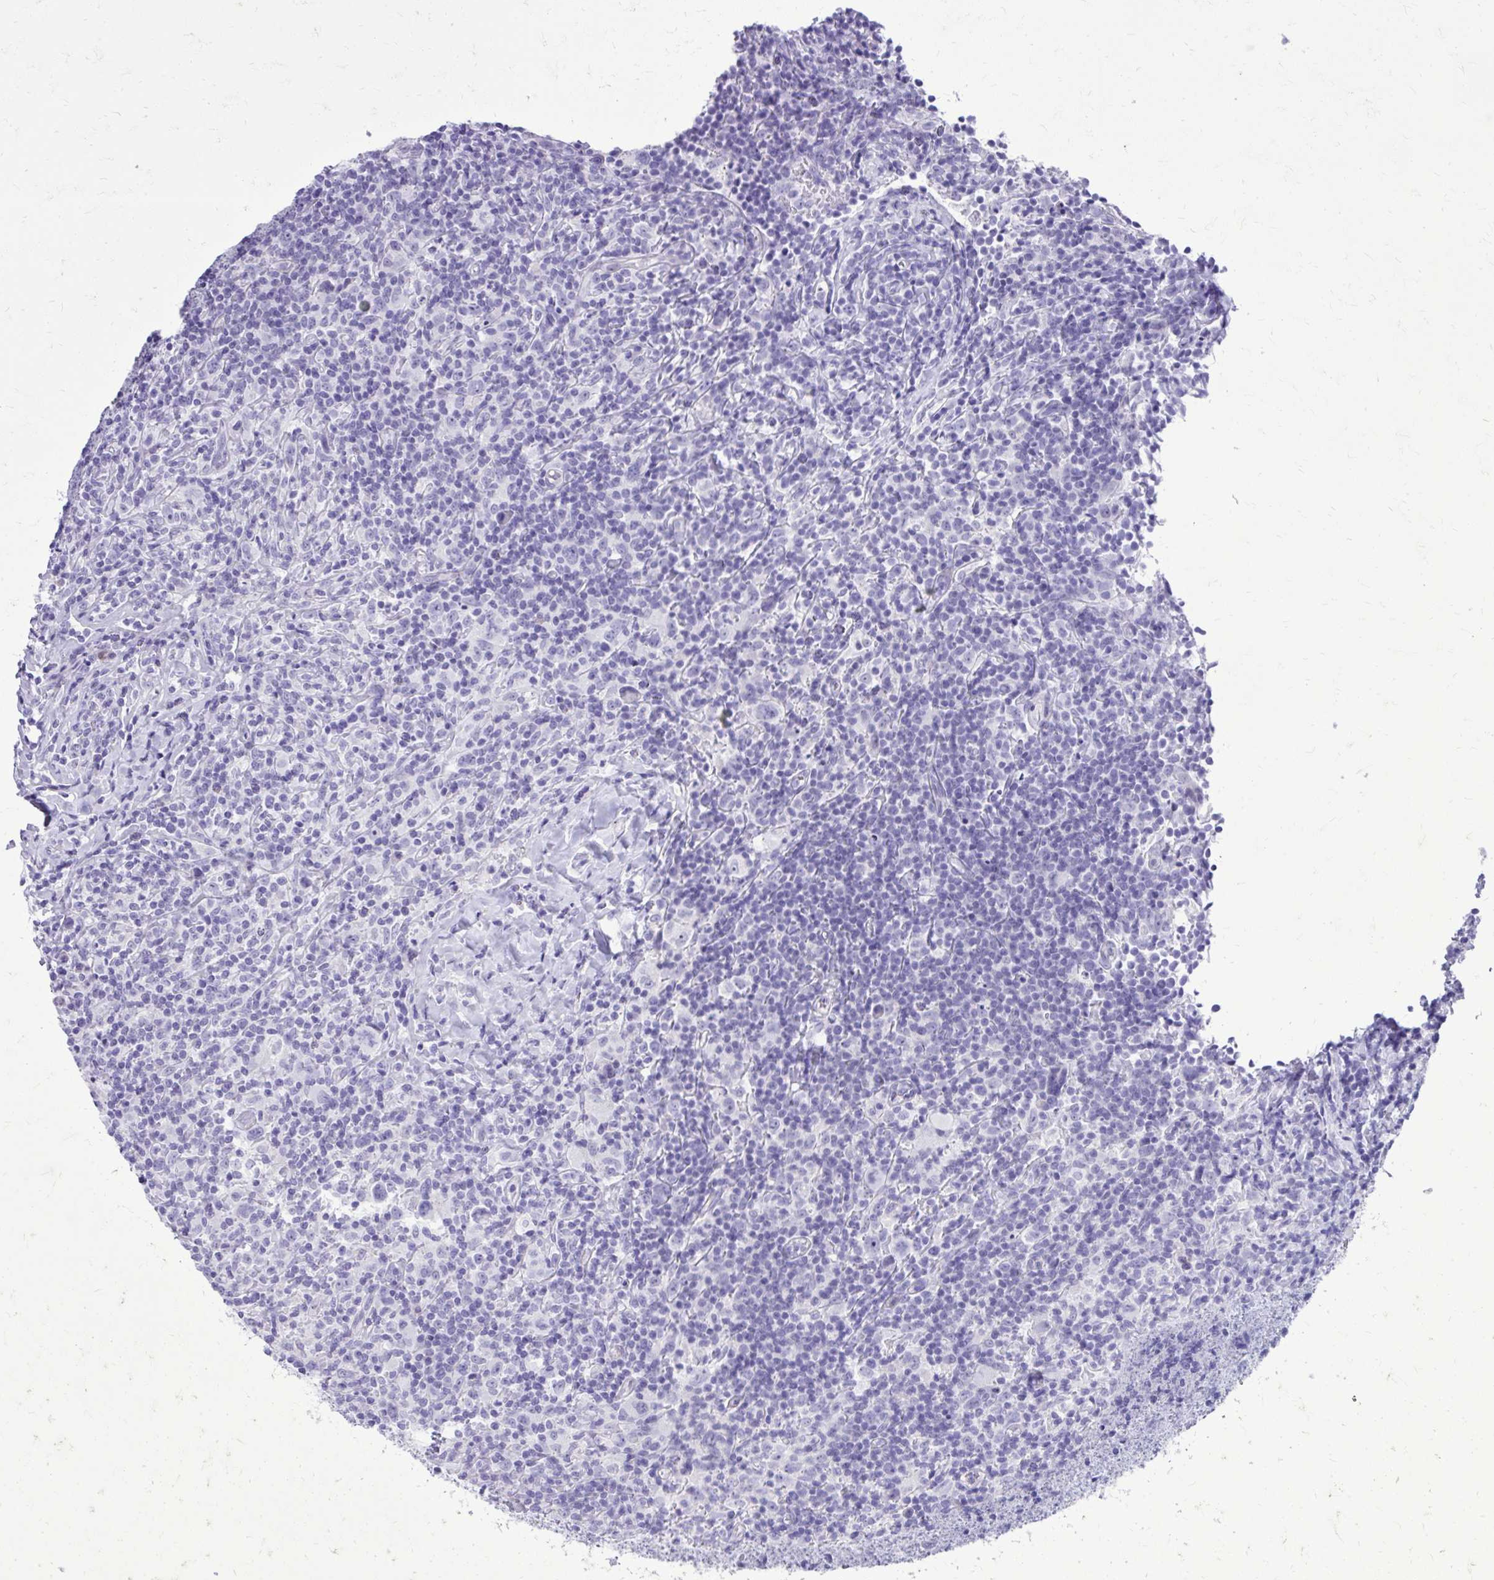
{"staining": {"intensity": "negative", "quantity": "none", "location": "none"}, "tissue": "lymphoma", "cell_type": "Tumor cells", "image_type": "cancer", "snomed": [{"axis": "morphology", "description": "Hodgkin's disease, NOS"}, {"axis": "topography", "description": "Lymph node"}], "caption": "Immunohistochemistry (IHC) image of human Hodgkin's disease stained for a protein (brown), which displays no staining in tumor cells.", "gene": "BCL6B", "patient": {"sex": "female", "age": 18}}